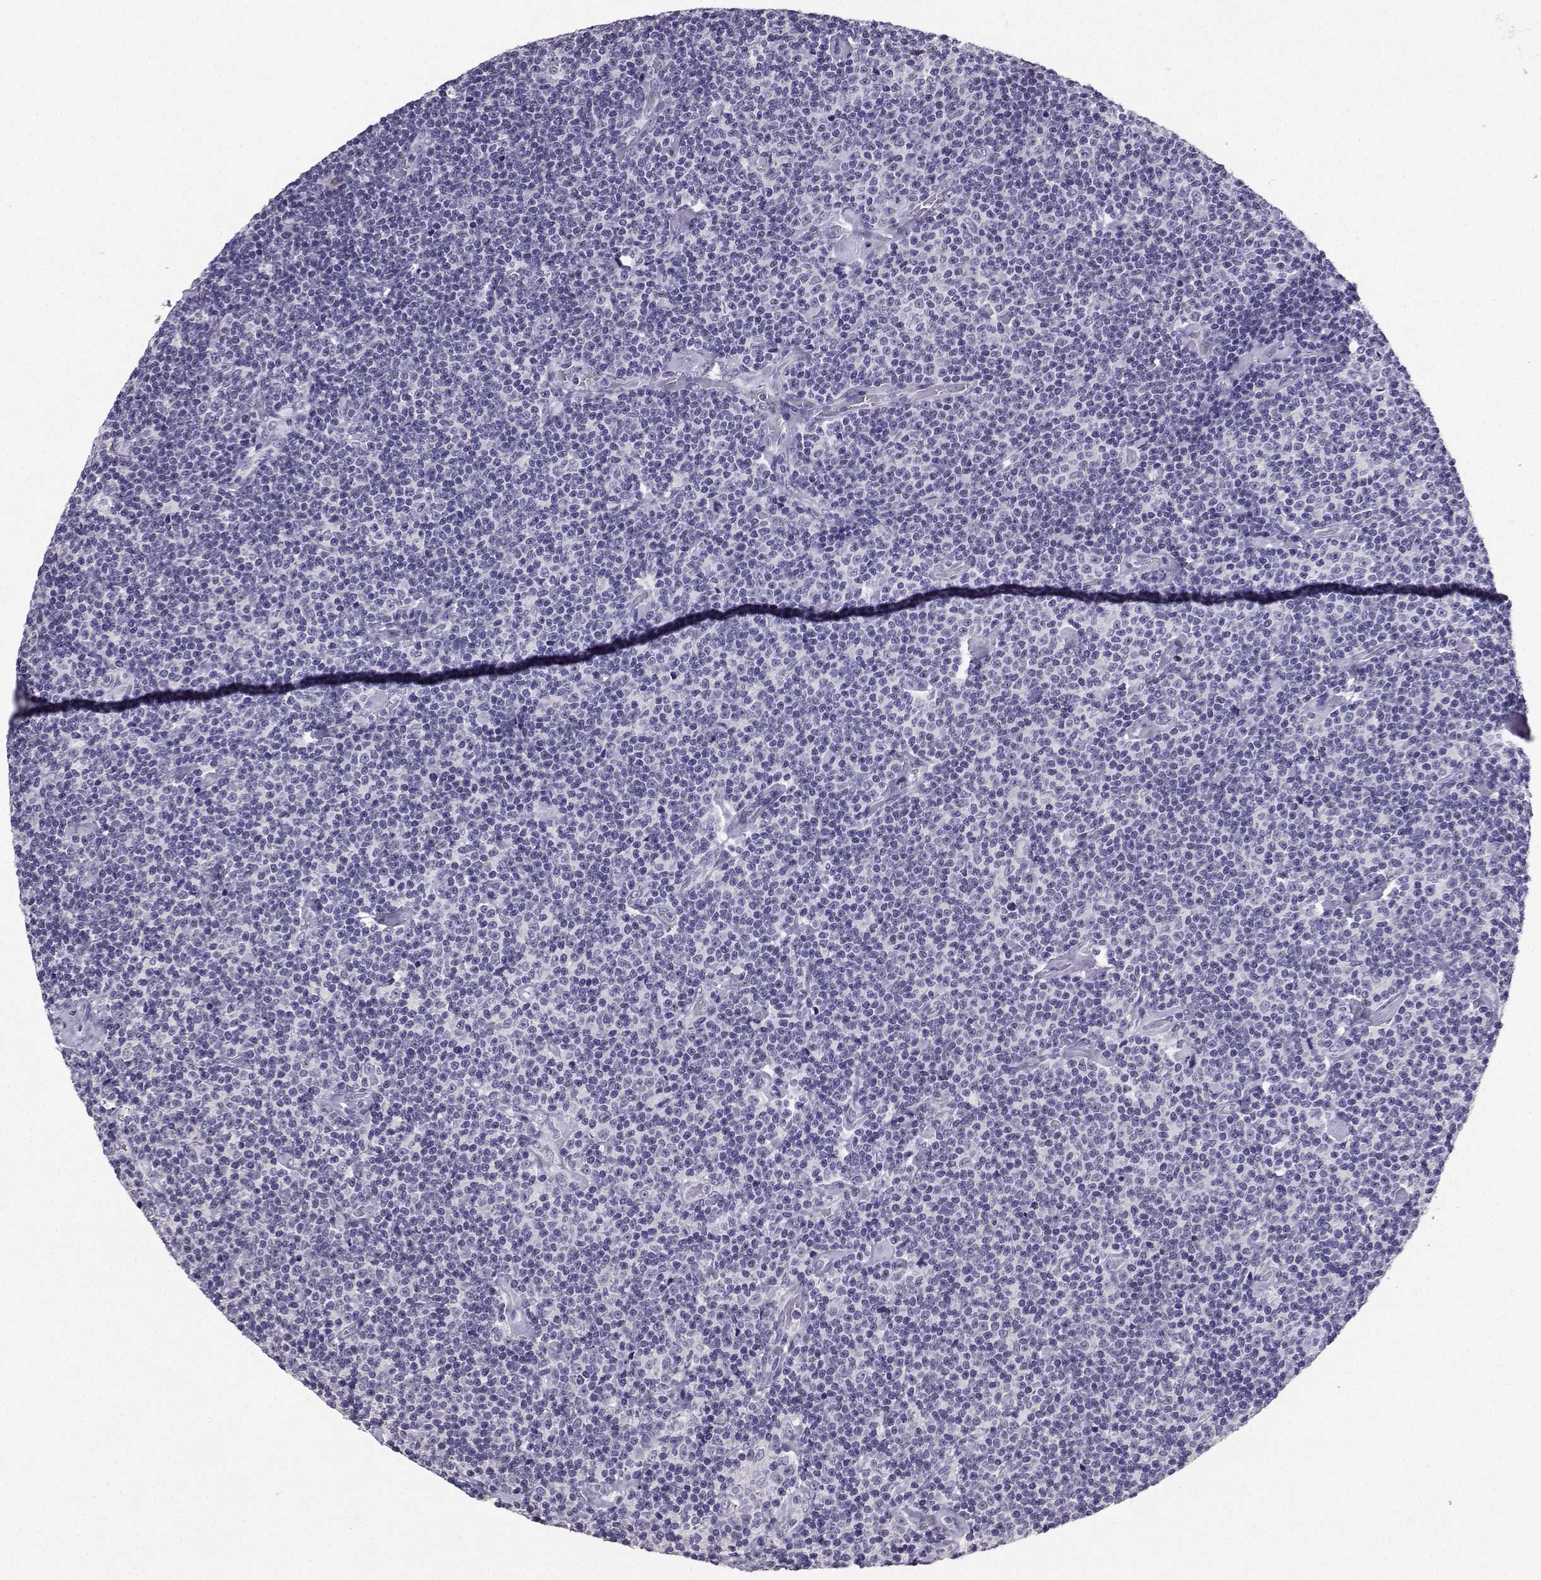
{"staining": {"intensity": "negative", "quantity": "none", "location": "none"}, "tissue": "lymphoma", "cell_type": "Tumor cells", "image_type": "cancer", "snomed": [{"axis": "morphology", "description": "Malignant lymphoma, non-Hodgkin's type, Low grade"}, {"axis": "topography", "description": "Lymph node"}], "caption": "This is an IHC micrograph of human lymphoma. There is no staining in tumor cells.", "gene": "SPAG11B", "patient": {"sex": "male", "age": 81}}